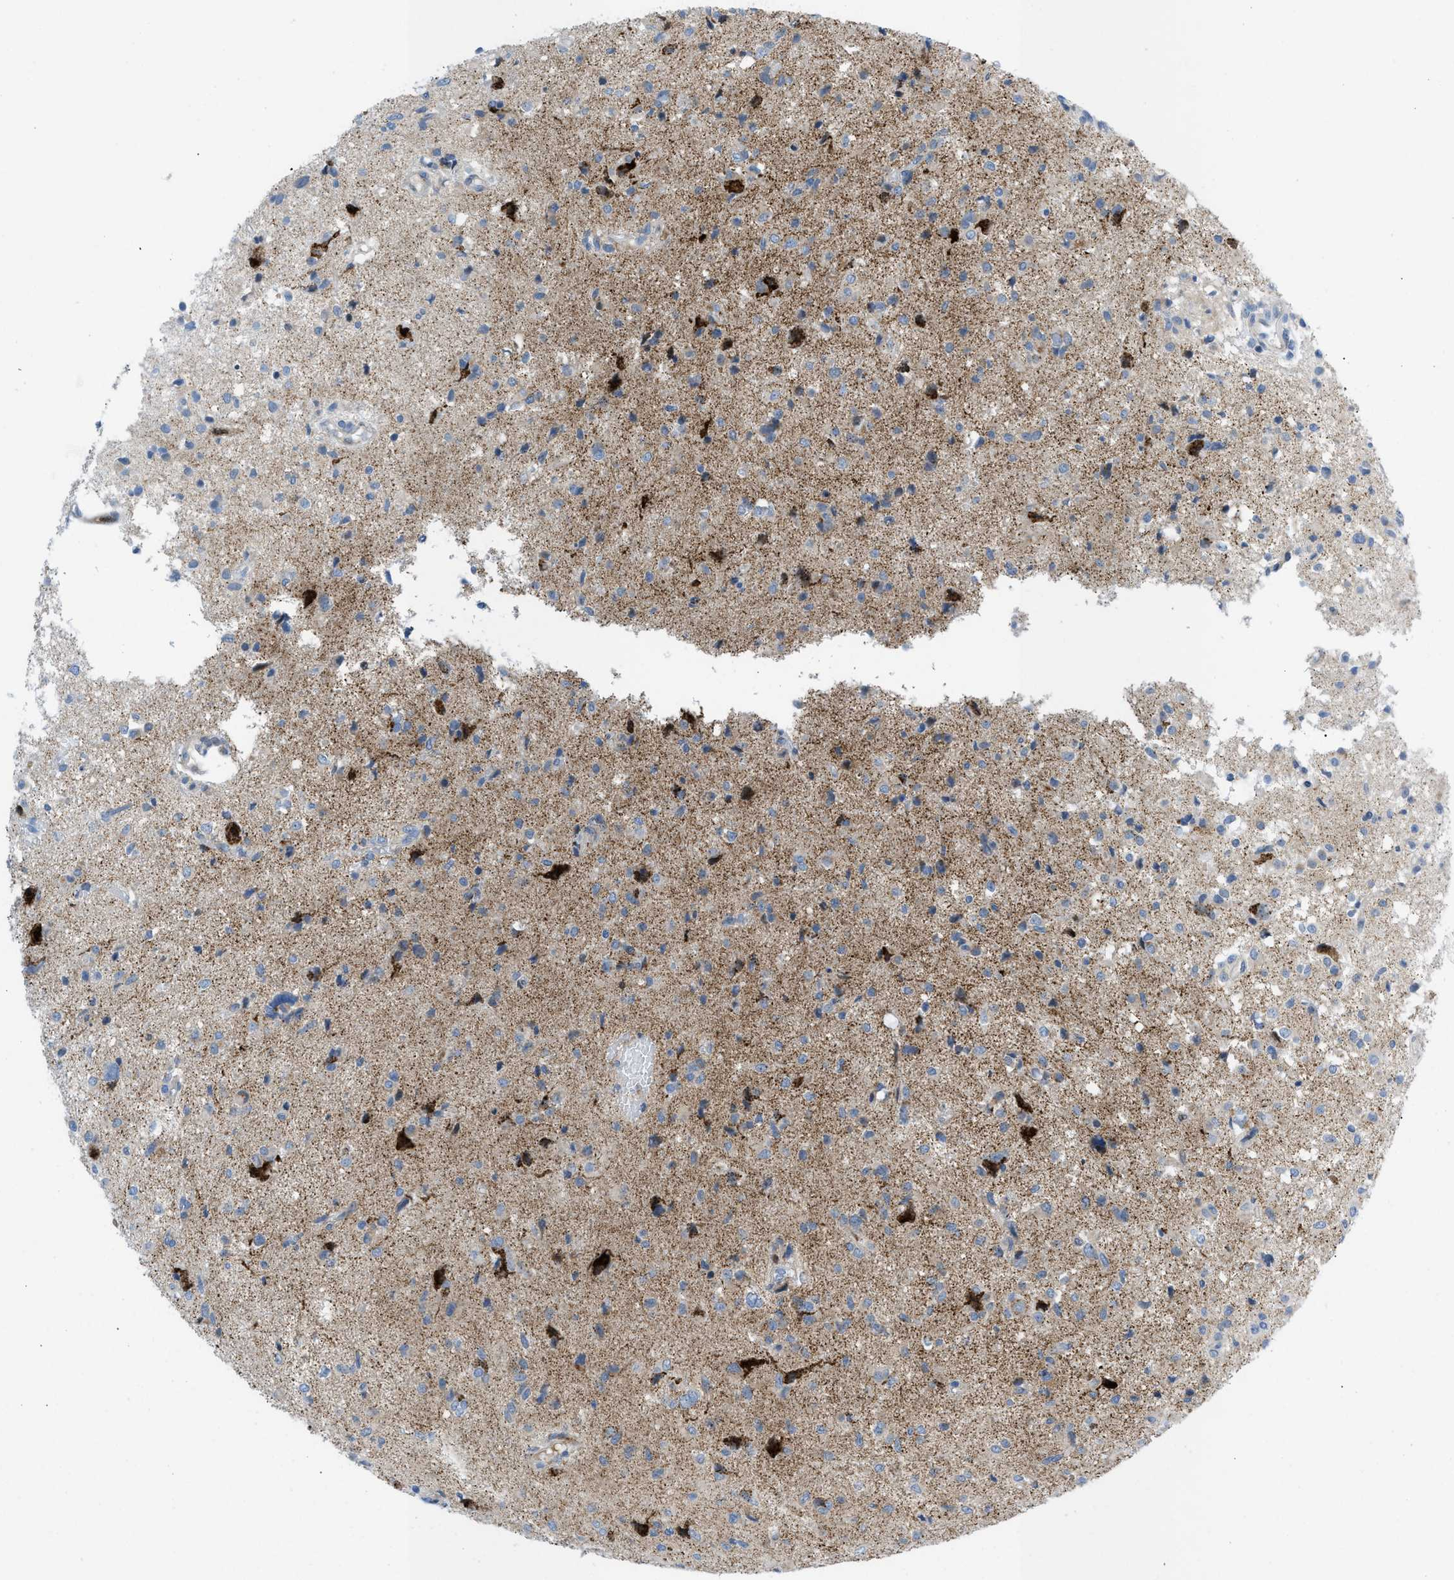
{"staining": {"intensity": "negative", "quantity": "none", "location": "none"}, "tissue": "glioma", "cell_type": "Tumor cells", "image_type": "cancer", "snomed": [{"axis": "morphology", "description": "Glioma, malignant, High grade"}, {"axis": "topography", "description": "Brain"}], "caption": "Immunohistochemistry histopathology image of neoplastic tissue: glioma stained with DAB exhibits no significant protein positivity in tumor cells.", "gene": "RBBP9", "patient": {"sex": "female", "age": 59}}